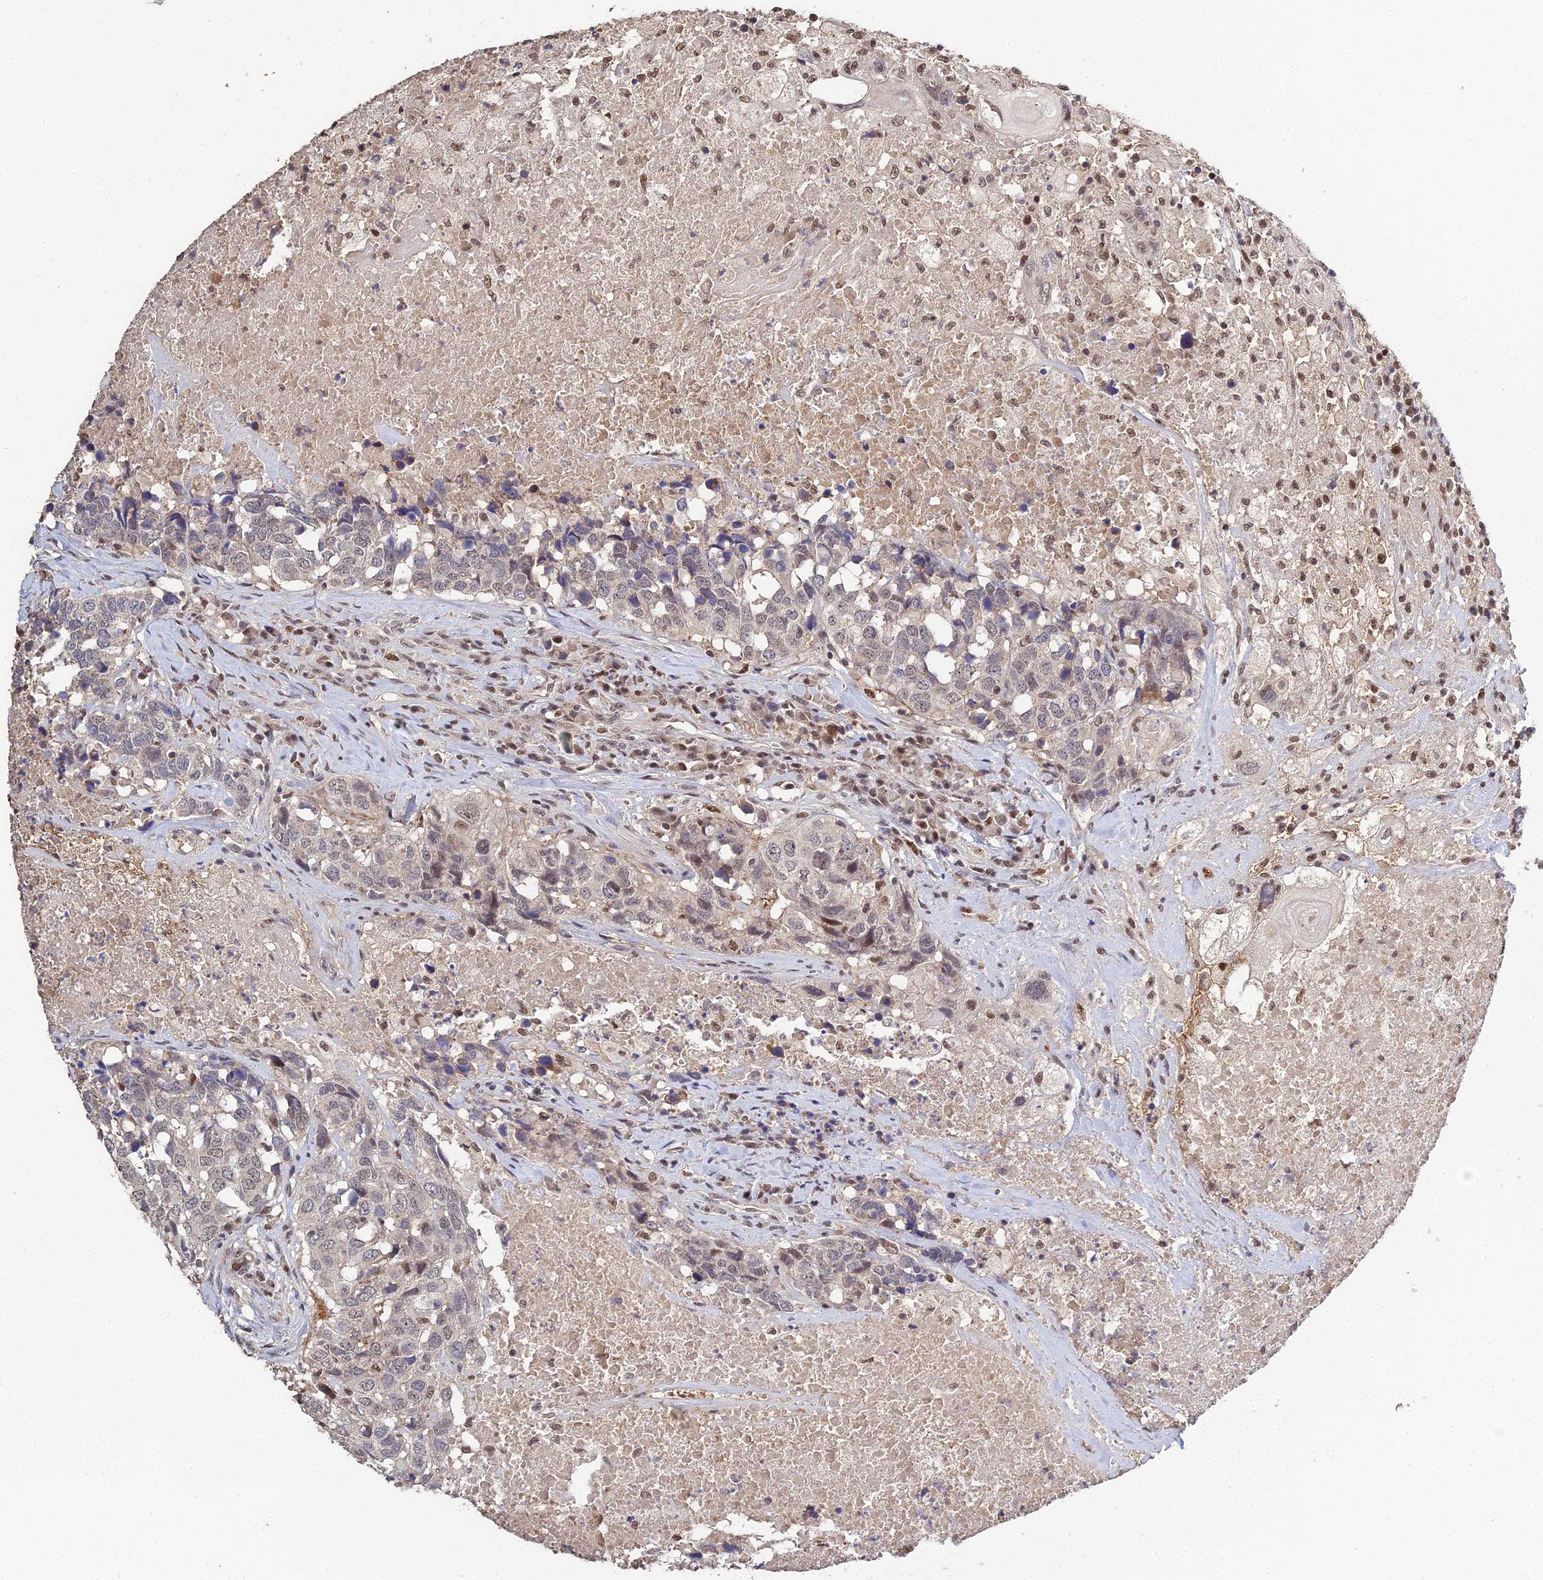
{"staining": {"intensity": "weak", "quantity": "<25%", "location": "nuclear"}, "tissue": "head and neck cancer", "cell_type": "Tumor cells", "image_type": "cancer", "snomed": [{"axis": "morphology", "description": "Squamous cell carcinoma, NOS"}, {"axis": "topography", "description": "Head-Neck"}], "caption": "There is no significant expression in tumor cells of squamous cell carcinoma (head and neck).", "gene": "ERCC5", "patient": {"sex": "male", "age": 66}}